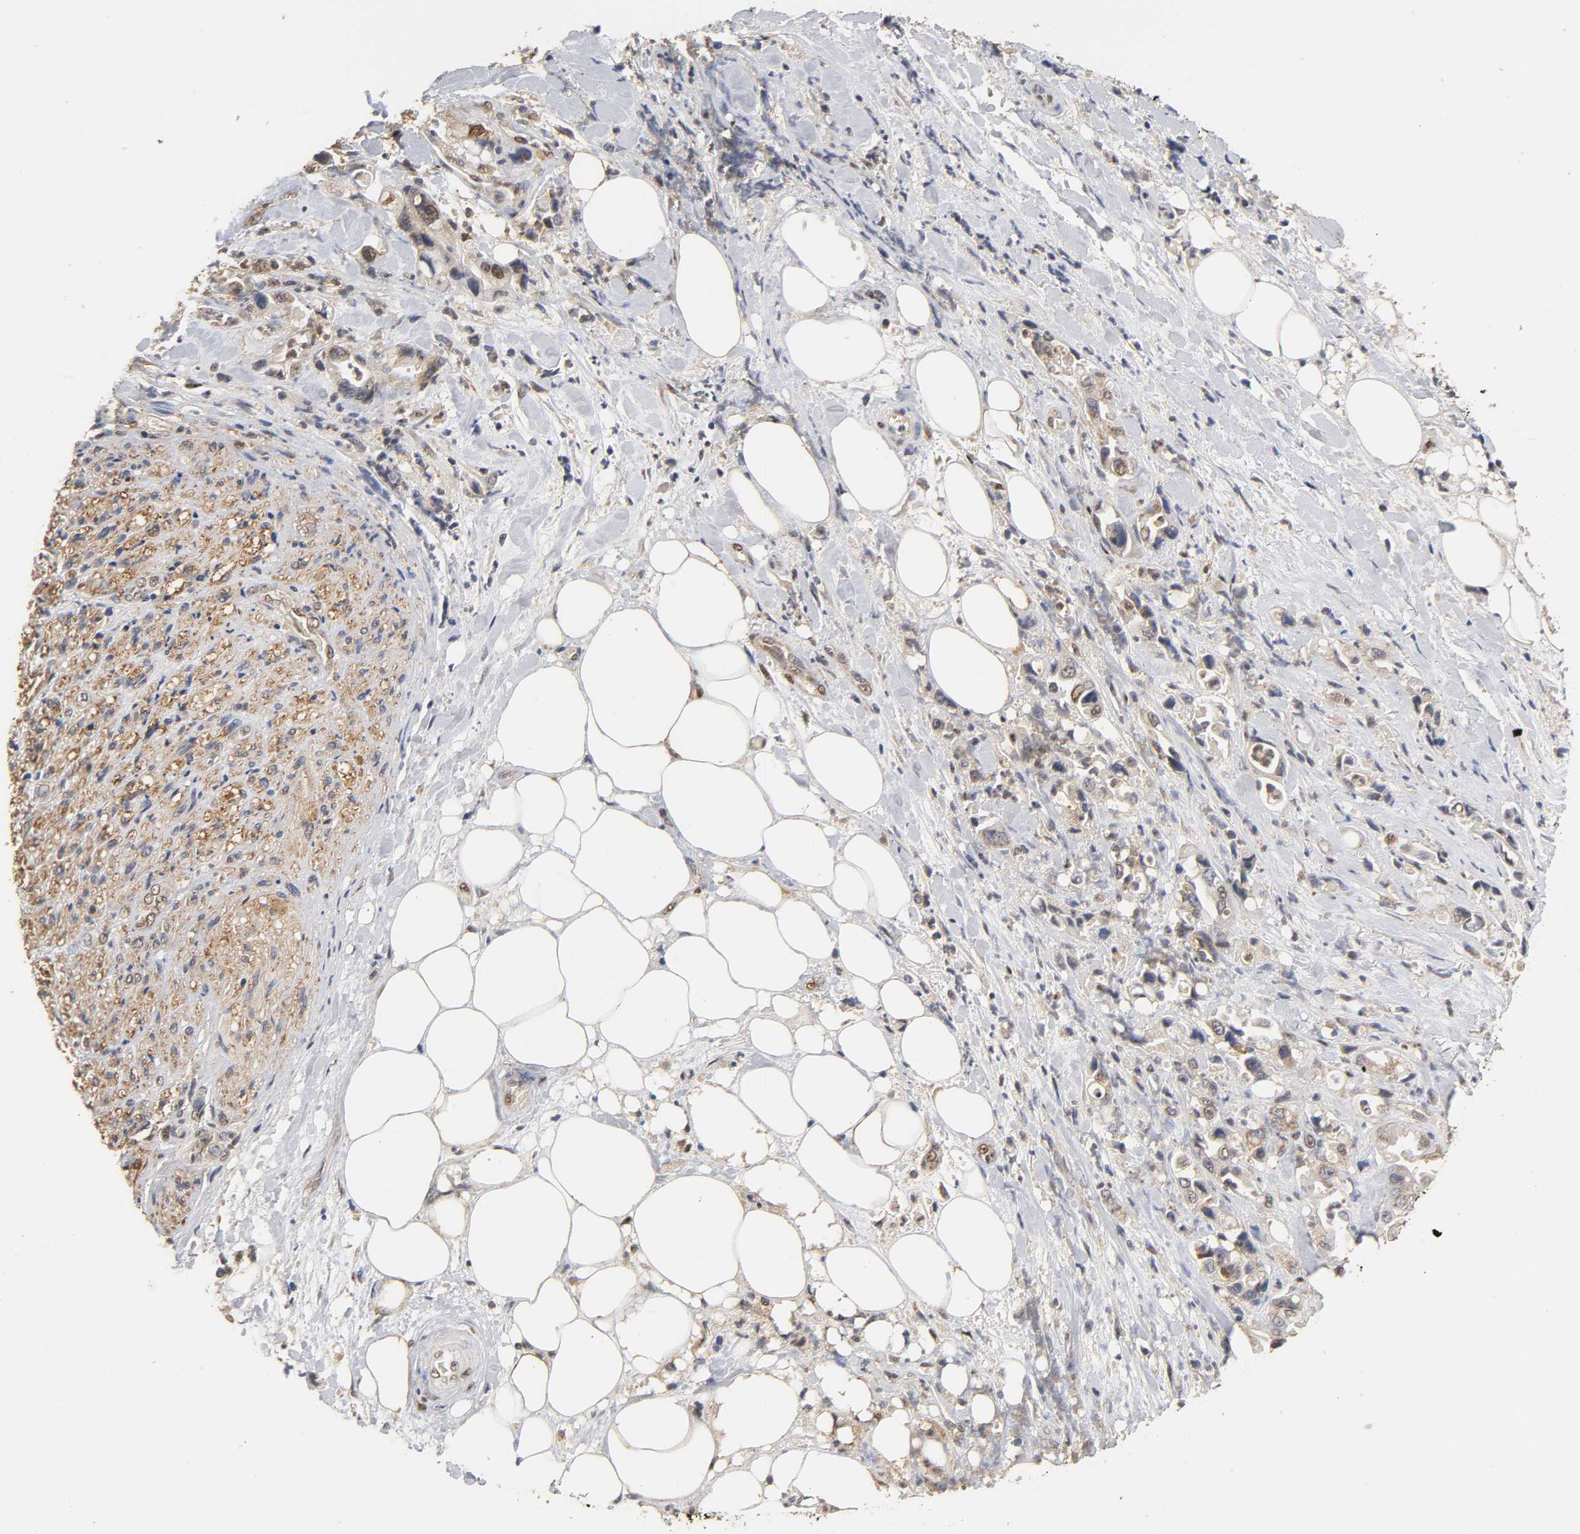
{"staining": {"intensity": "weak", "quantity": "25%-75%", "location": "cytoplasmic/membranous"}, "tissue": "pancreatic cancer", "cell_type": "Tumor cells", "image_type": "cancer", "snomed": [{"axis": "morphology", "description": "Adenocarcinoma, NOS"}, {"axis": "topography", "description": "Pancreas"}], "caption": "Immunohistochemical staining of human adenocarcinoma (pancreatic) displays weak cytoplasmic/membranous protein positivity in about 25%-75% of tumor cells.", "gene": "PKN1", "patient": {"sex": "male", "age": 70}}